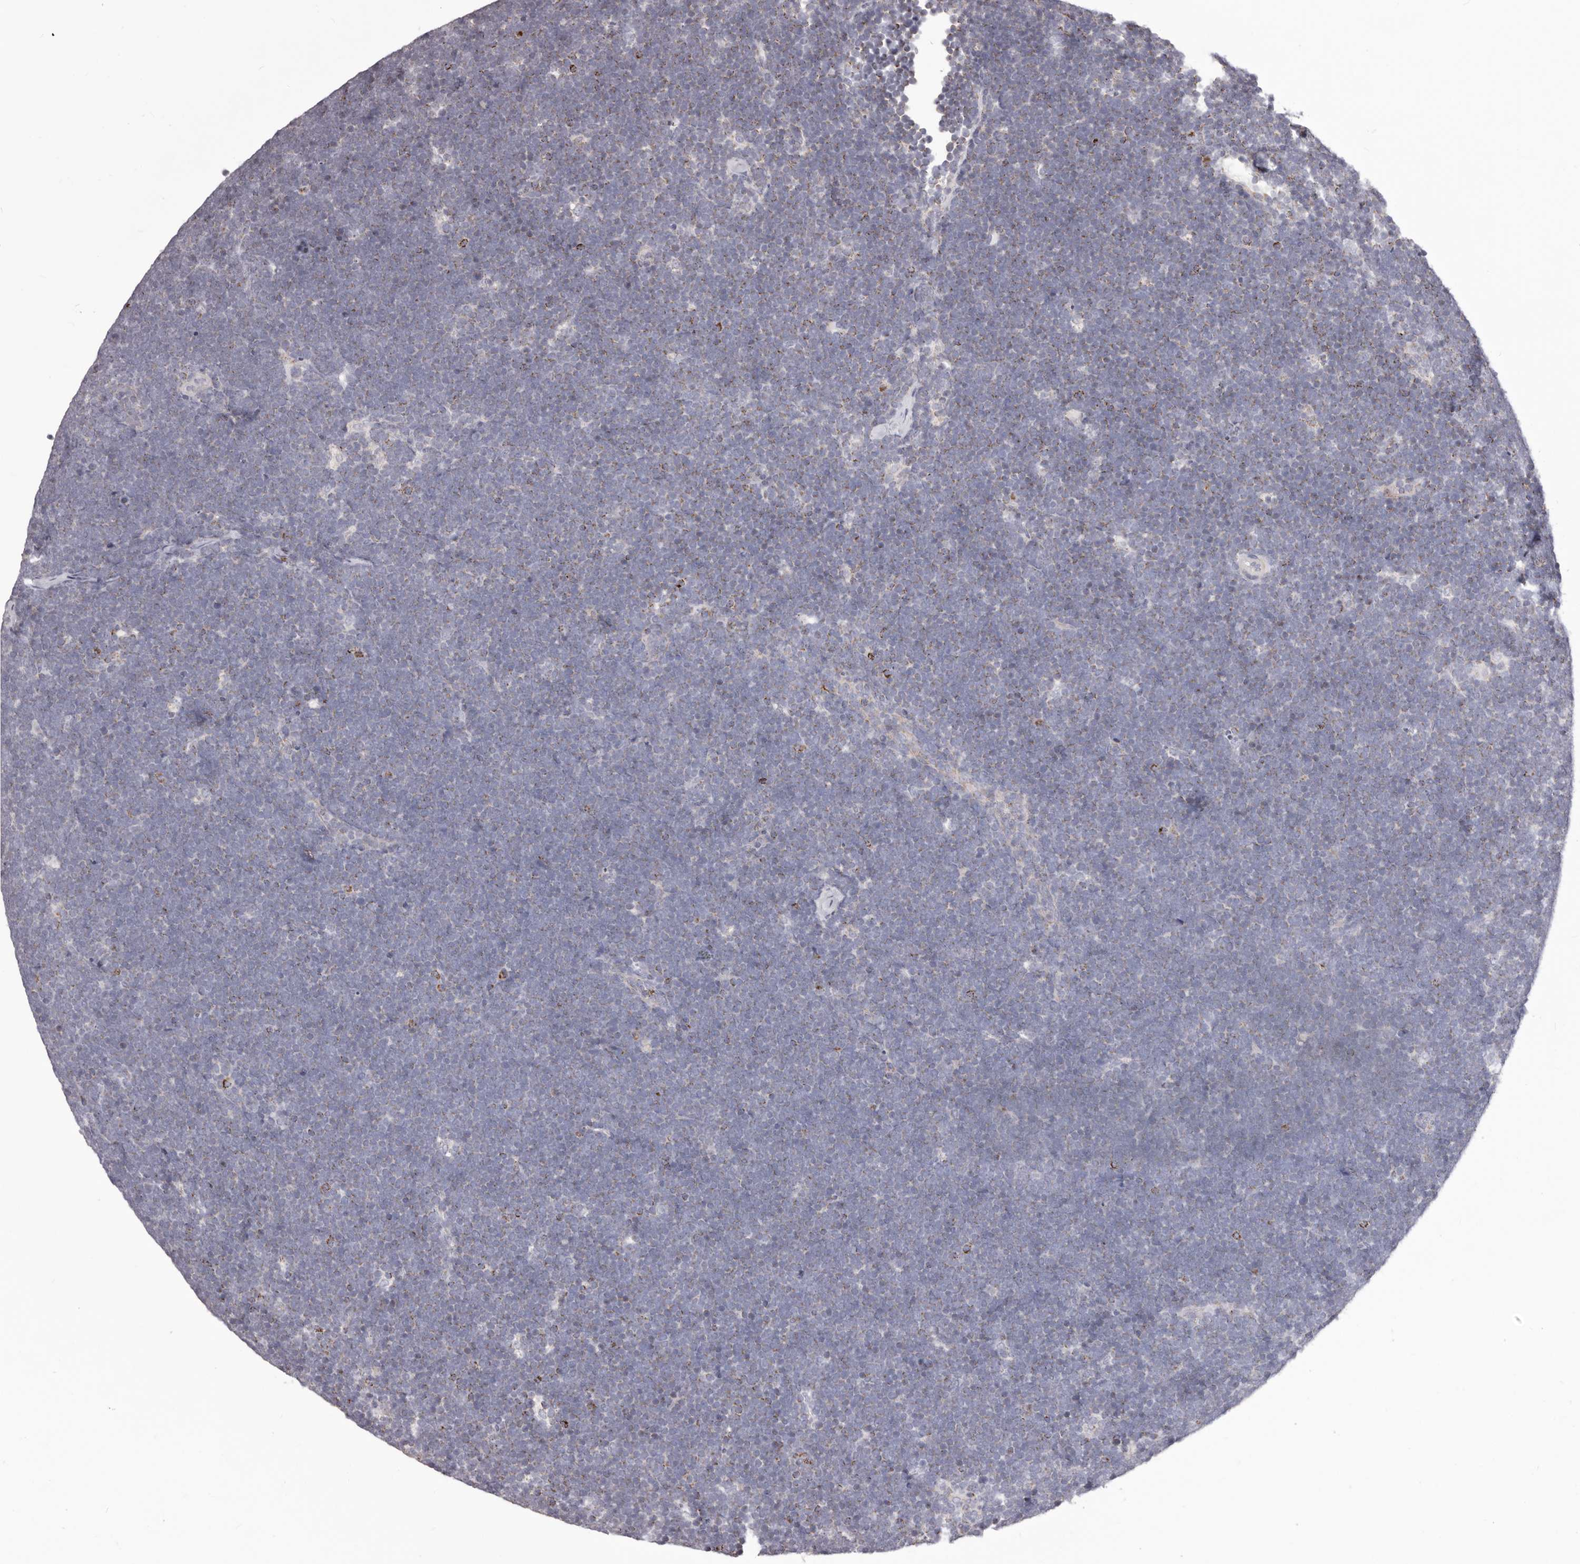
{"staining": {"intensity": "negative", "quantity": "none", "location": "none"}, "tissue": "lymphoma", "cell_type": "Tumor cells", "image_type": "cancer", "snomed": [{"axis": "morphology", "description": "Malignant lymphoma, non-Hodgkin's type, High grade"}, {"axis": "topography", "description": "Lymph node"}], "caption": "Lymphoma was stained to show a protein in brown. There is no significant expression in tumor cells. The staining was performed using DAB to visualize the protein expression in brown, while the nuclei were stained in blue with hematoxylin (Magnification: 20x).", "gene": "PRMT2", "patient": {"sex": "male", "age": 13}}